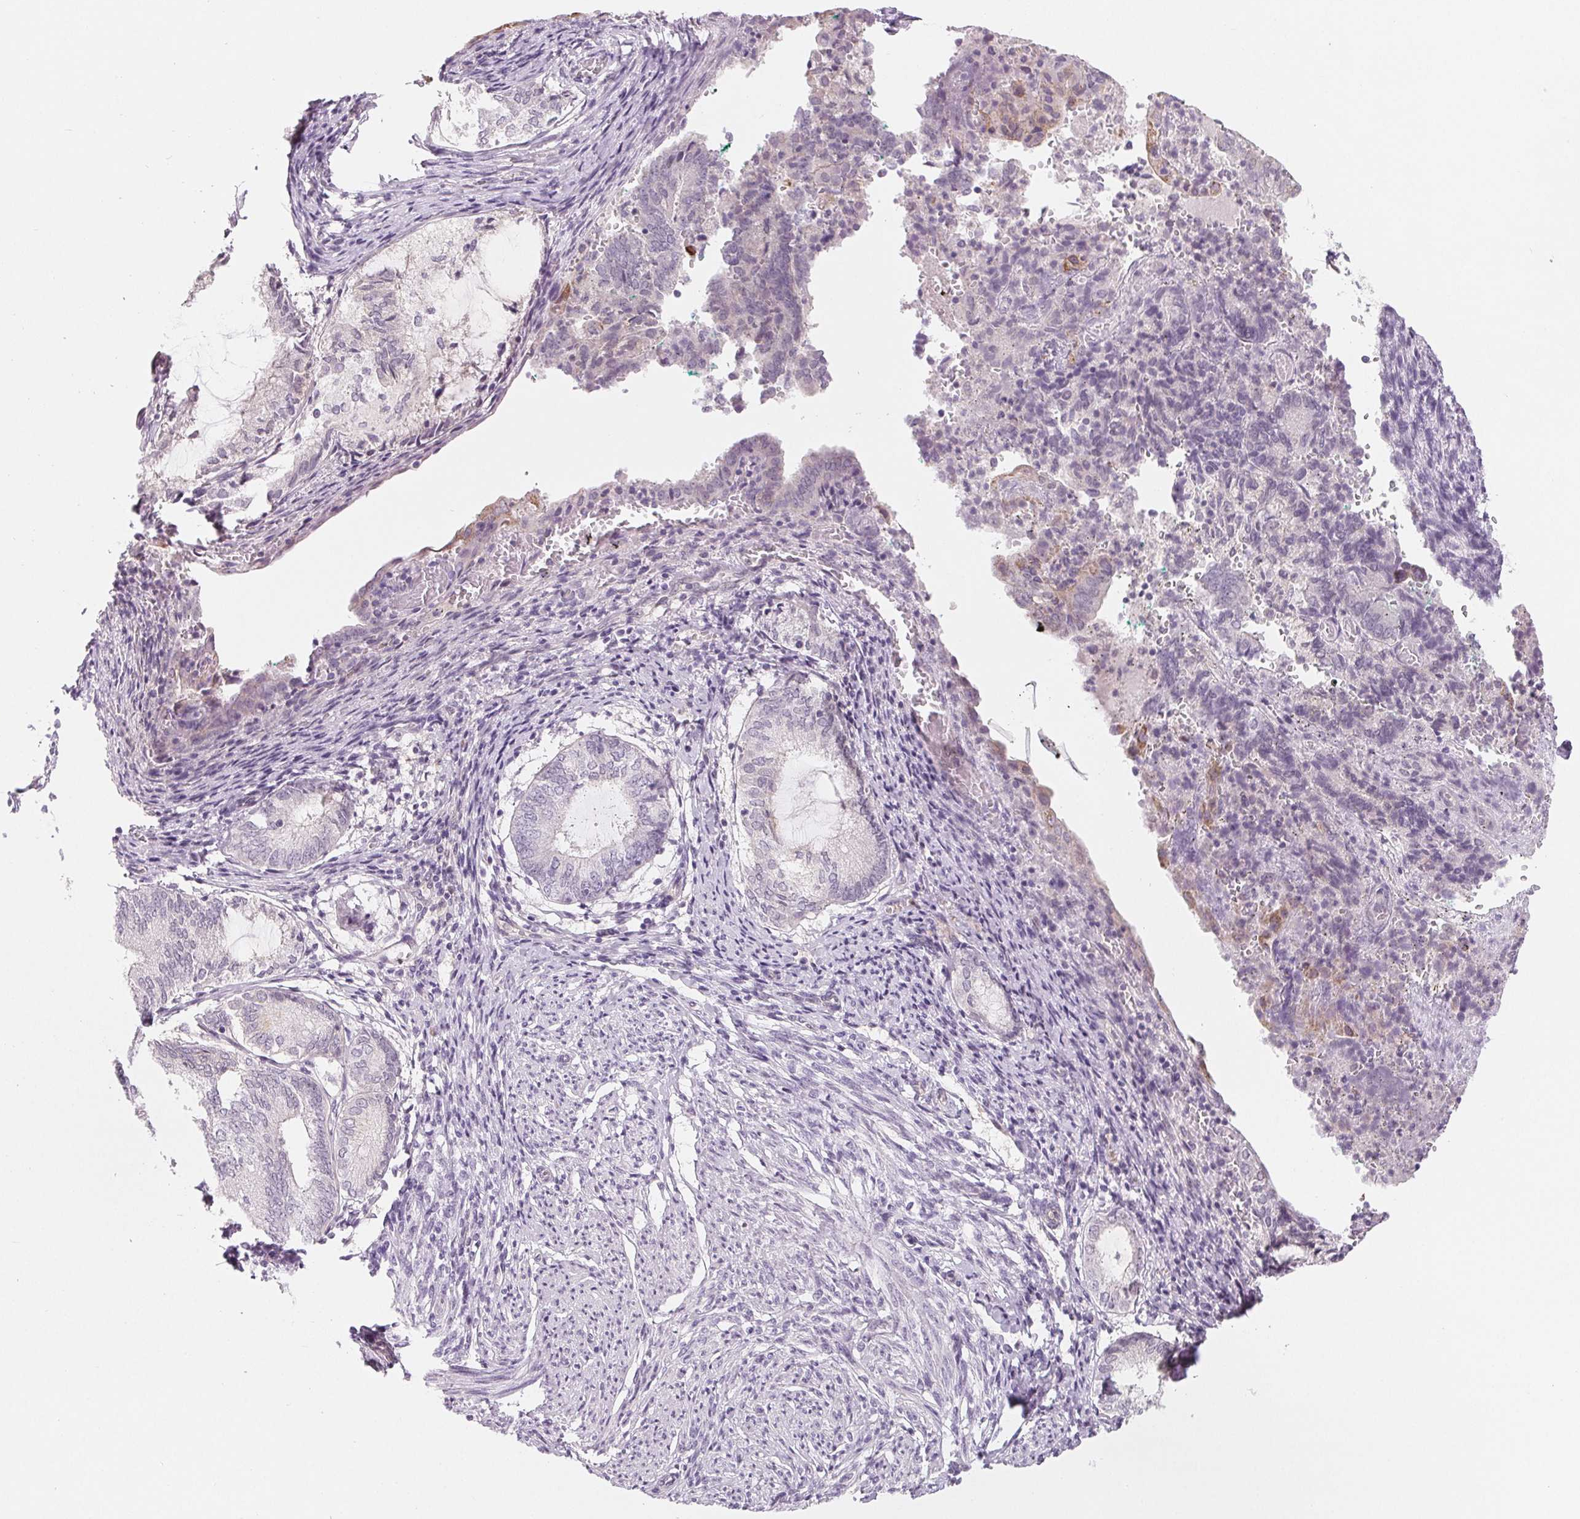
{"staining": {"intensity": "negative", "quantity": "none", "location": "none"}, "tissue": "endometrium", "cell_type": "Cells in endometrial stroma", "image_type": "normal", "snomed": [{"axis": "morphology", "description": "Normal tissue, NOS"}, {"axis": "topography", "description": "Endometrium"}], "caption": "This is an IHC image of normal human endometrium. There is no positivity in cells in endometrial stroma.", "gene": "CFC1B", "patient": {"sex": "female", "age": 50}}